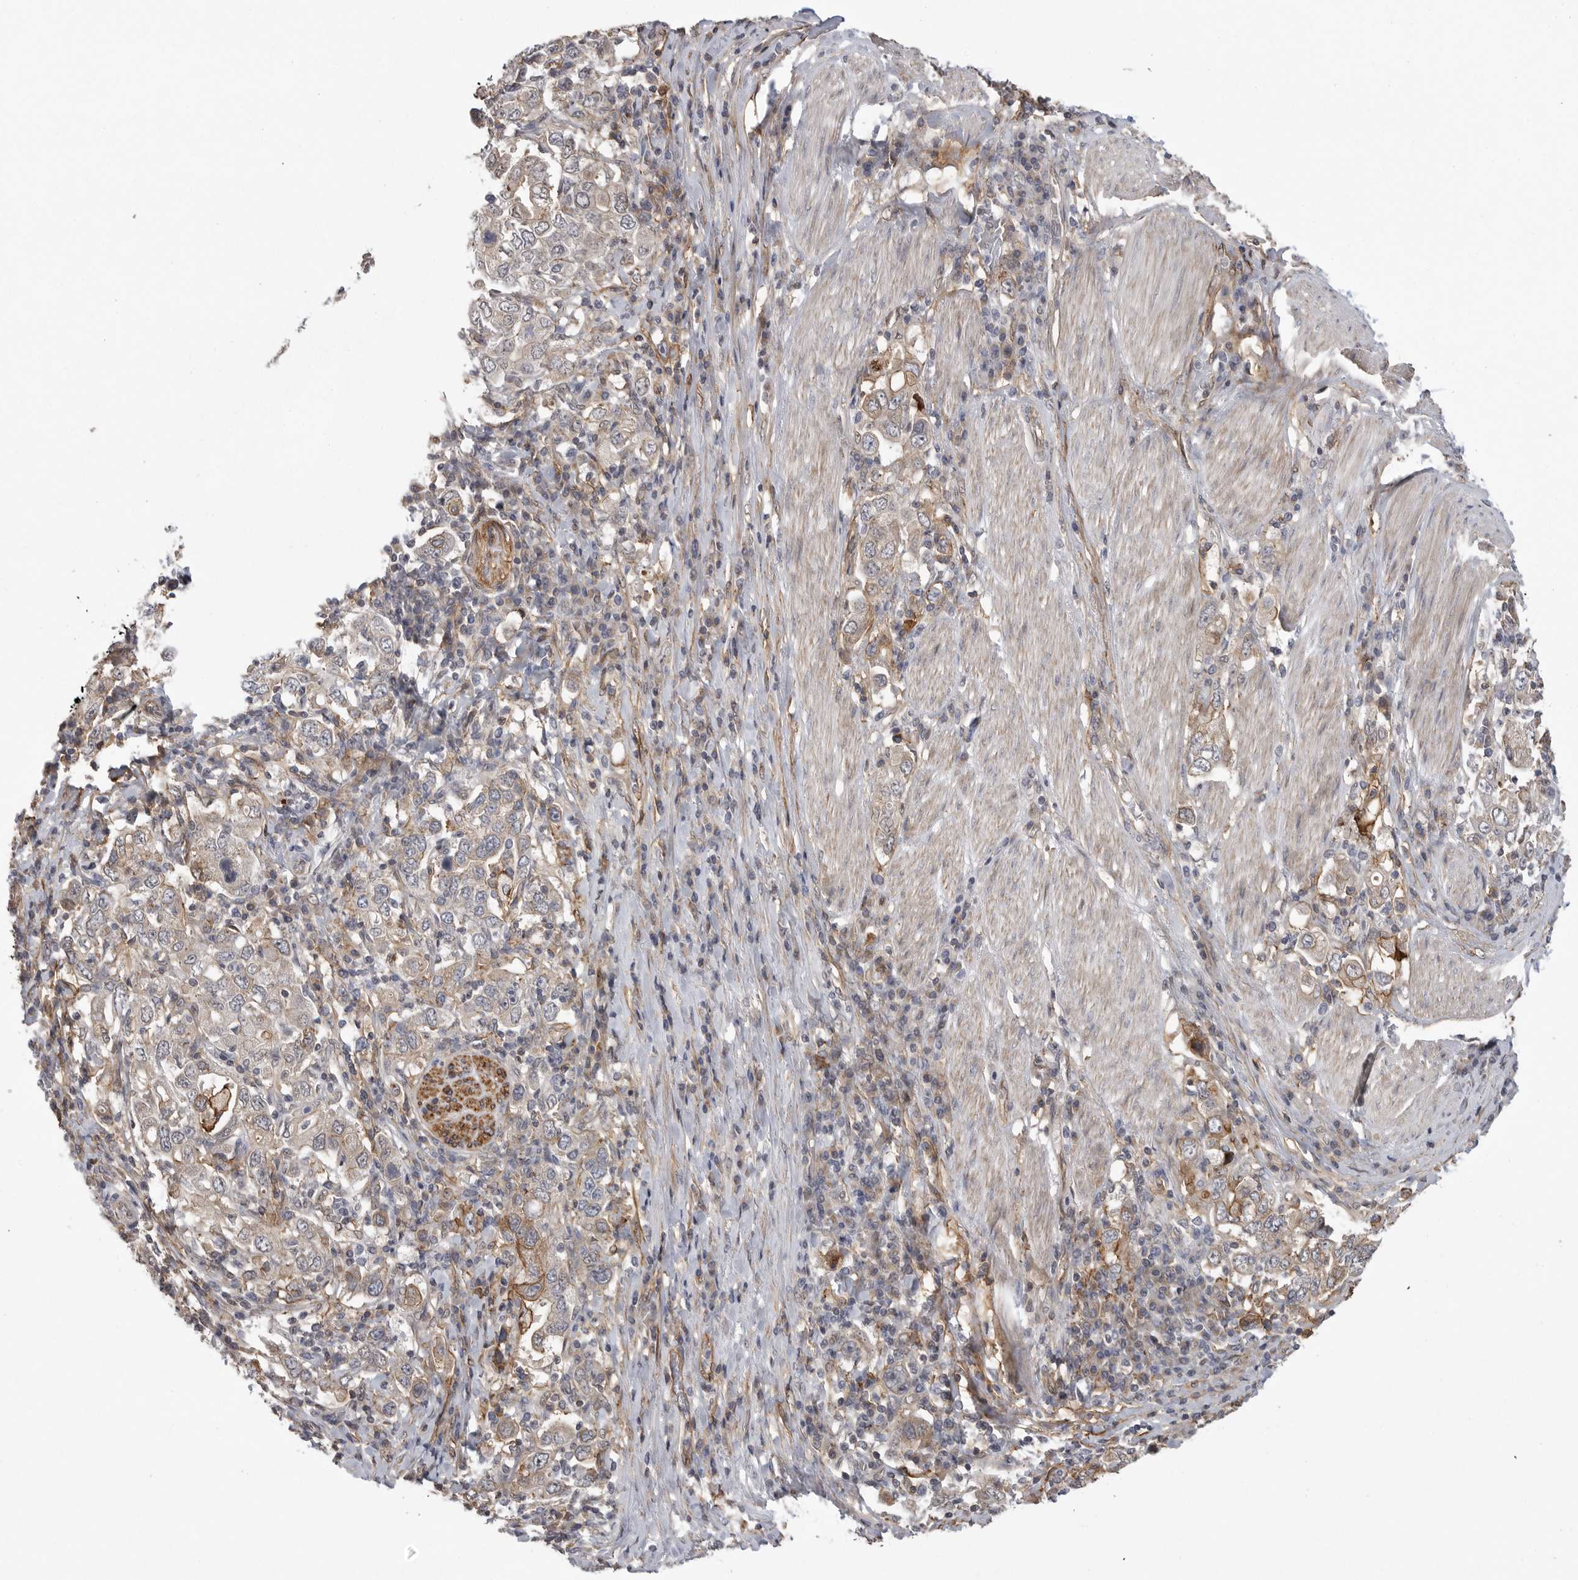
{"staining": {"intensity": "weak", "quantity": "<25%", "location": "cytoplasmic/membranous"}, "tissue": "stomach cancer", "cell_type": "Tumor cells", "image_type": "cancer", "snomed": [{"axis": "morphology", "description": "Adenocarcinoma, NOS"}, {"axis": "topography", "description": "Stomach, upper"}], "caption": "The IHC image has no significant expression in tumor cells of stomach adenocarcinoma tissue.", "gene": "NECTIN1", "patient": {"sex": "male", "age": 62}}